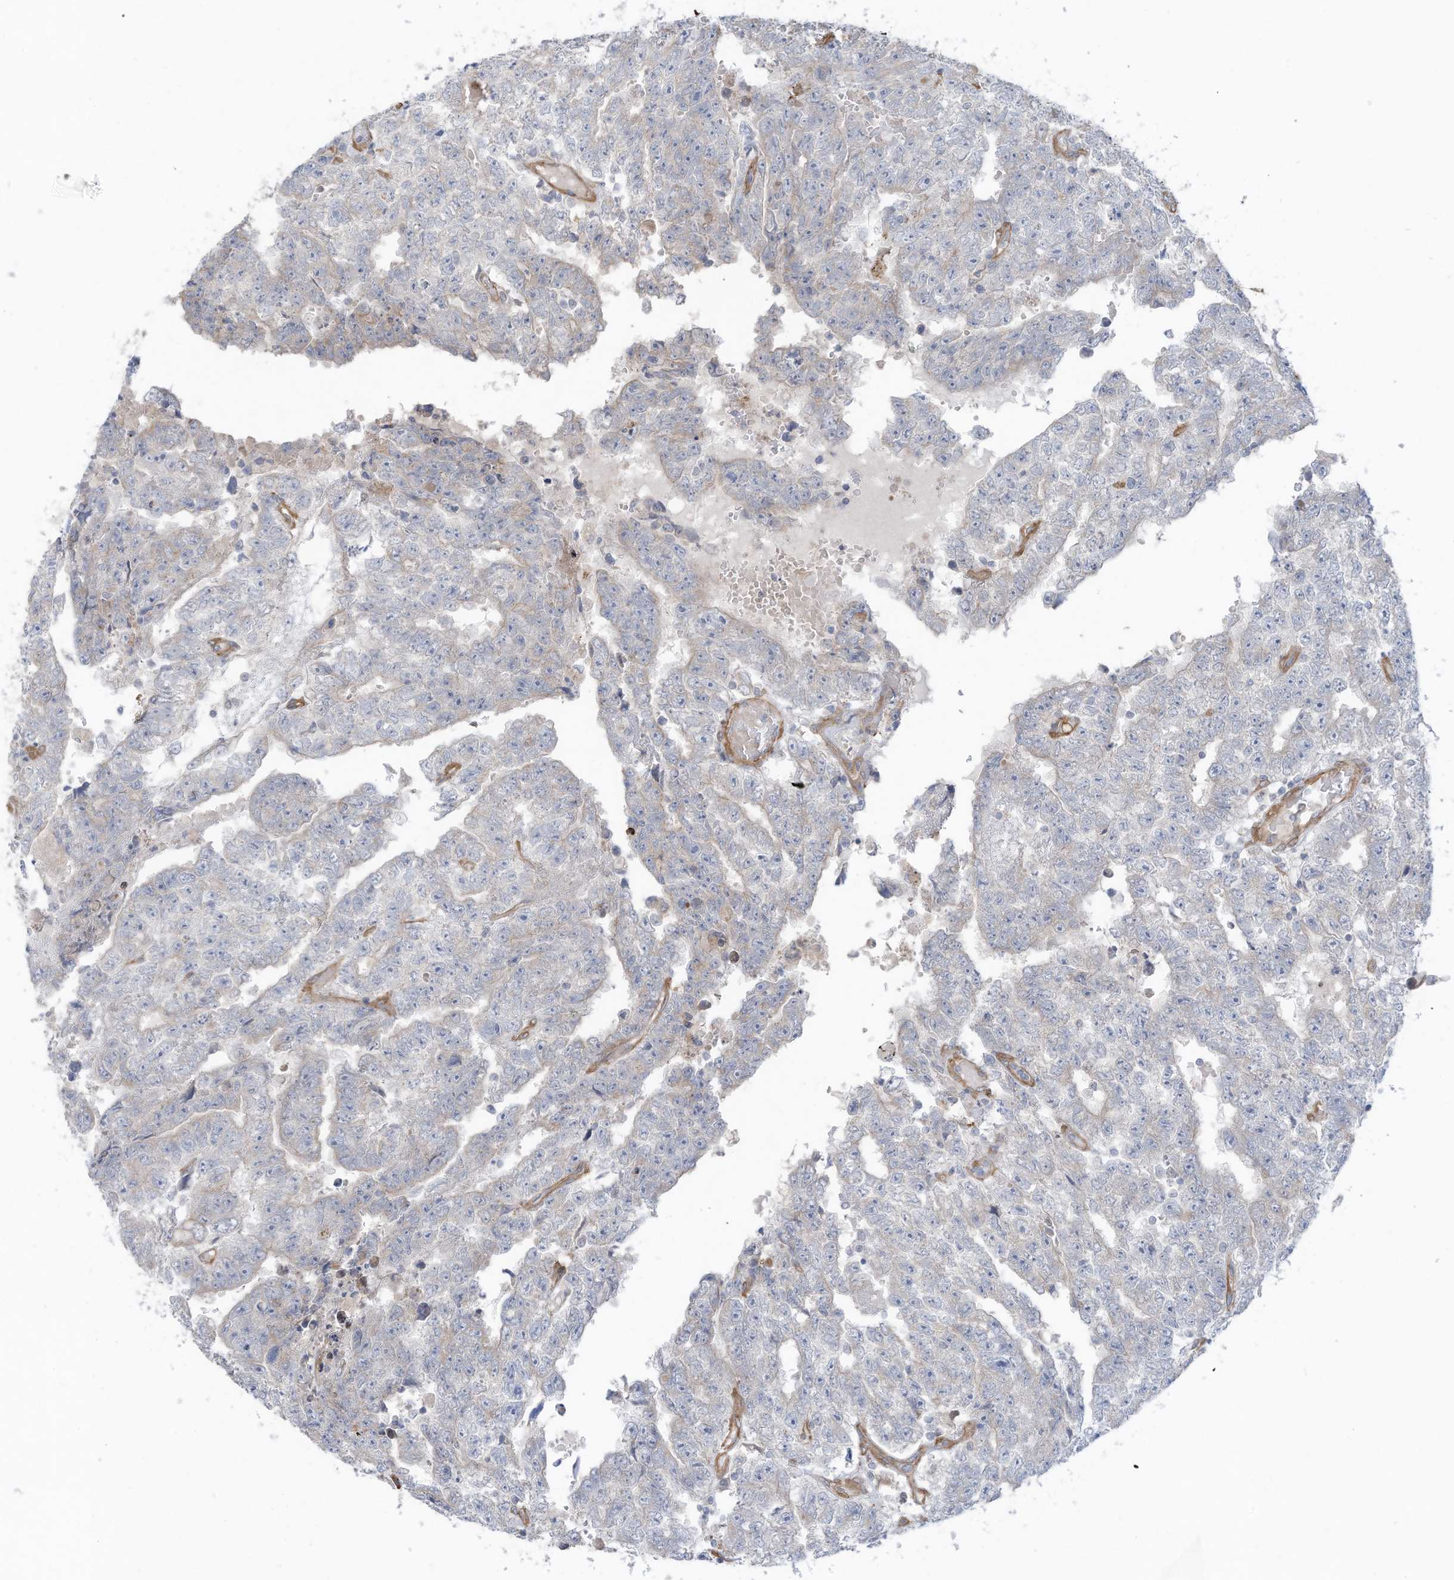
{"staining": {"intensity": "negative", "quantity": "none", "location": "none"}, "tissue": "testis cancer", "cell_type": "Tumor cells", "image_type": "cancer", "snomed": [{"axis": "morphology", "description": "Carcinoma, Embryonal, NOS"}, {"axis": "topography", "description": "Testis"}], "caption": "Testis embryonal carcinoma was stained to show a protein in brown. There is no significant staining in tumor cells. (Stains: DAB immunohistochemistry with hematoxylin counter stain, Microscopy: brightfield microscopy at high magnification).", "gene": "SLC17A7", "patient": {"sex": "male", "age": 25}}